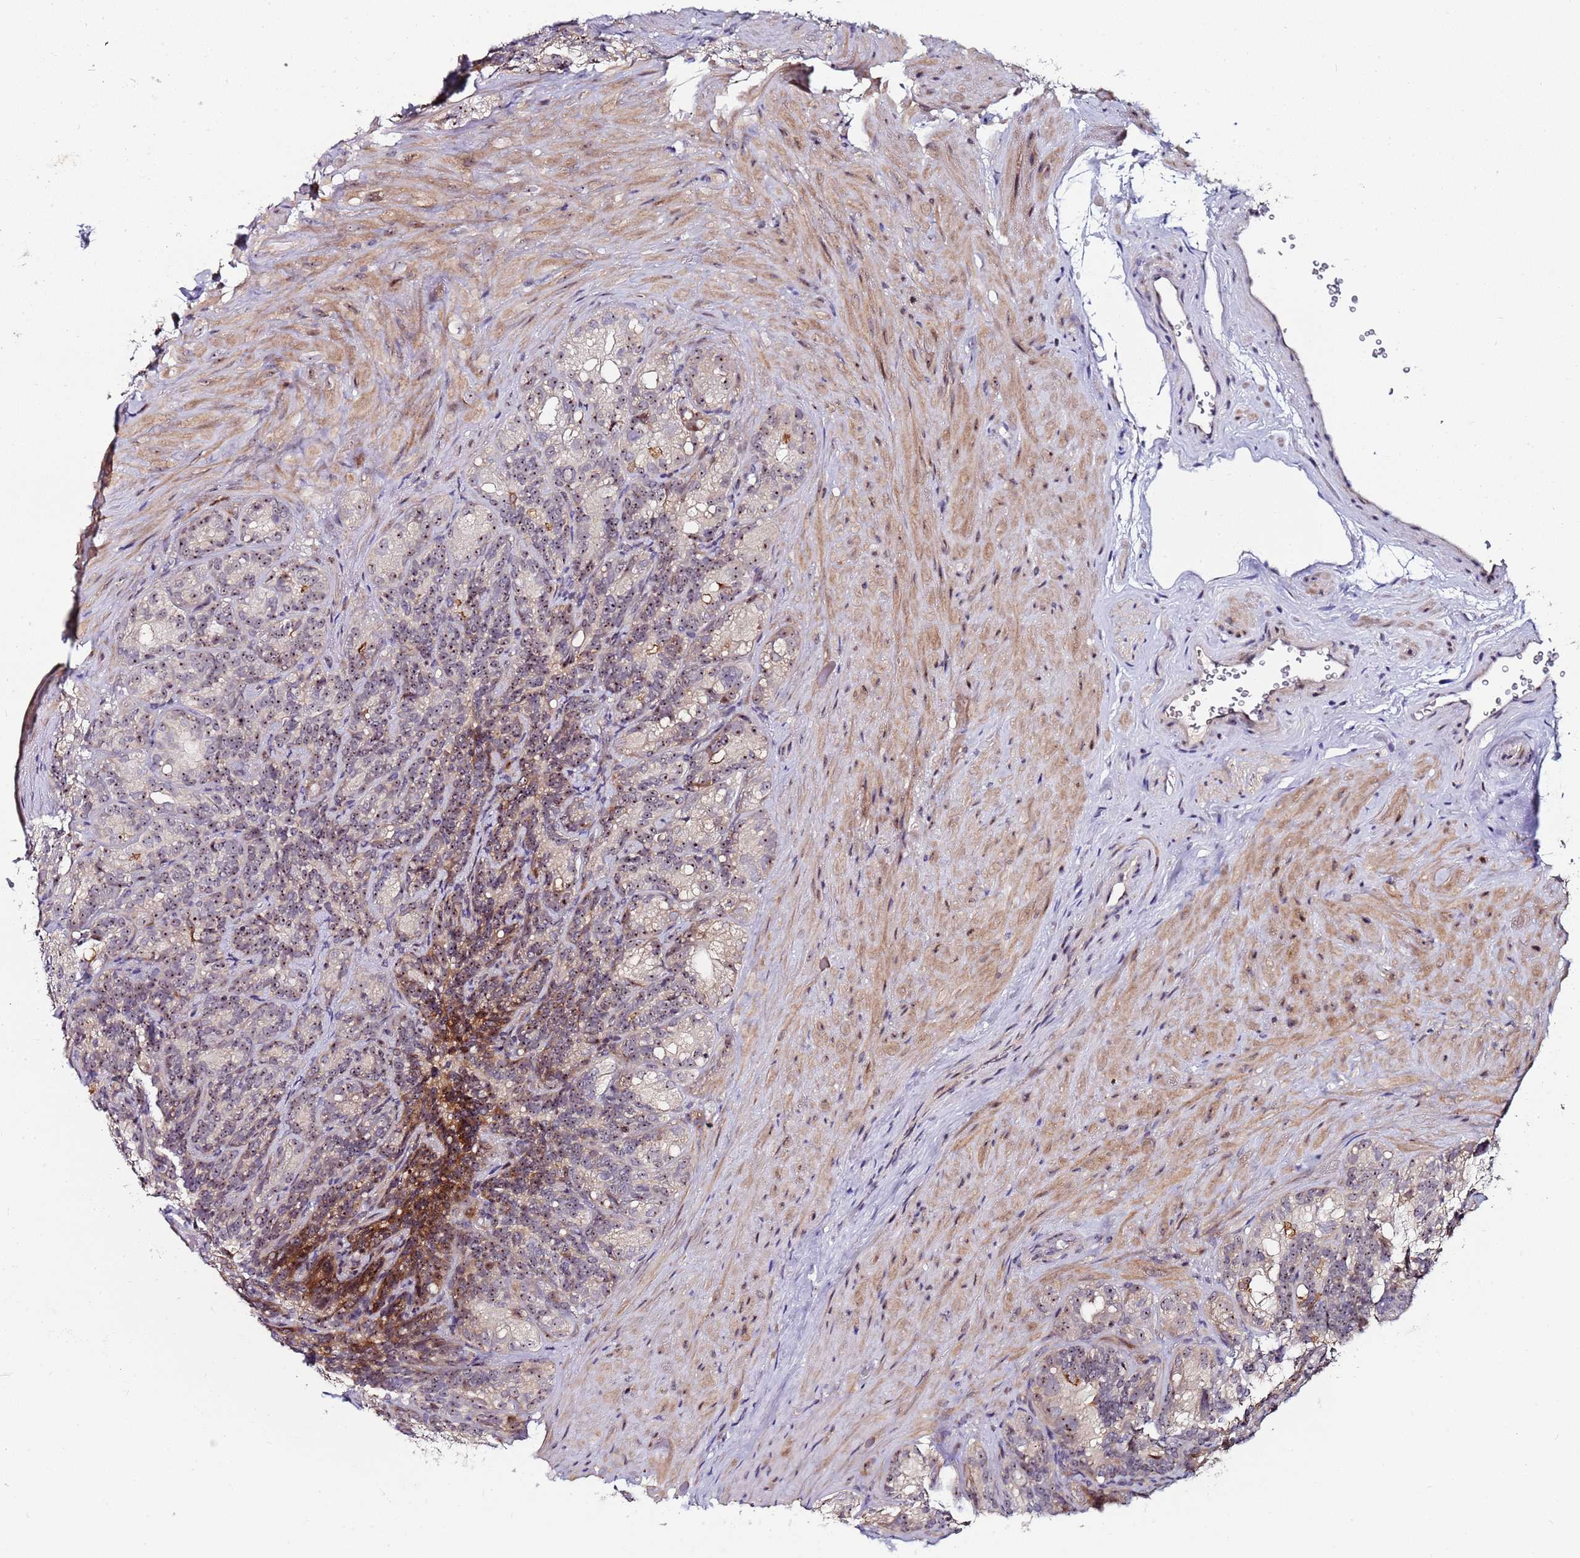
{"staining": {"intensity": "moderate", "quantity": "25%-75%", "location": "nuclear"}, "tissue": "seminal vesicle", "cell_type": "Glandular cells", "image_type": "normal", "snomed": [{"axis": "morphology", "description": "Normal tissue, NOS"}, {"axis": "topography", "description": "Seminal veicle"}], "caption": "This histopathology image exhibits immunohistochemistry (IHC) staining of unremarkable seminal vesicle, with medium moderate nuclear staining in about 25%-75% of glandular cells.", "gene": "KRI1", "patient": {"sex": "male", "age": 60}}